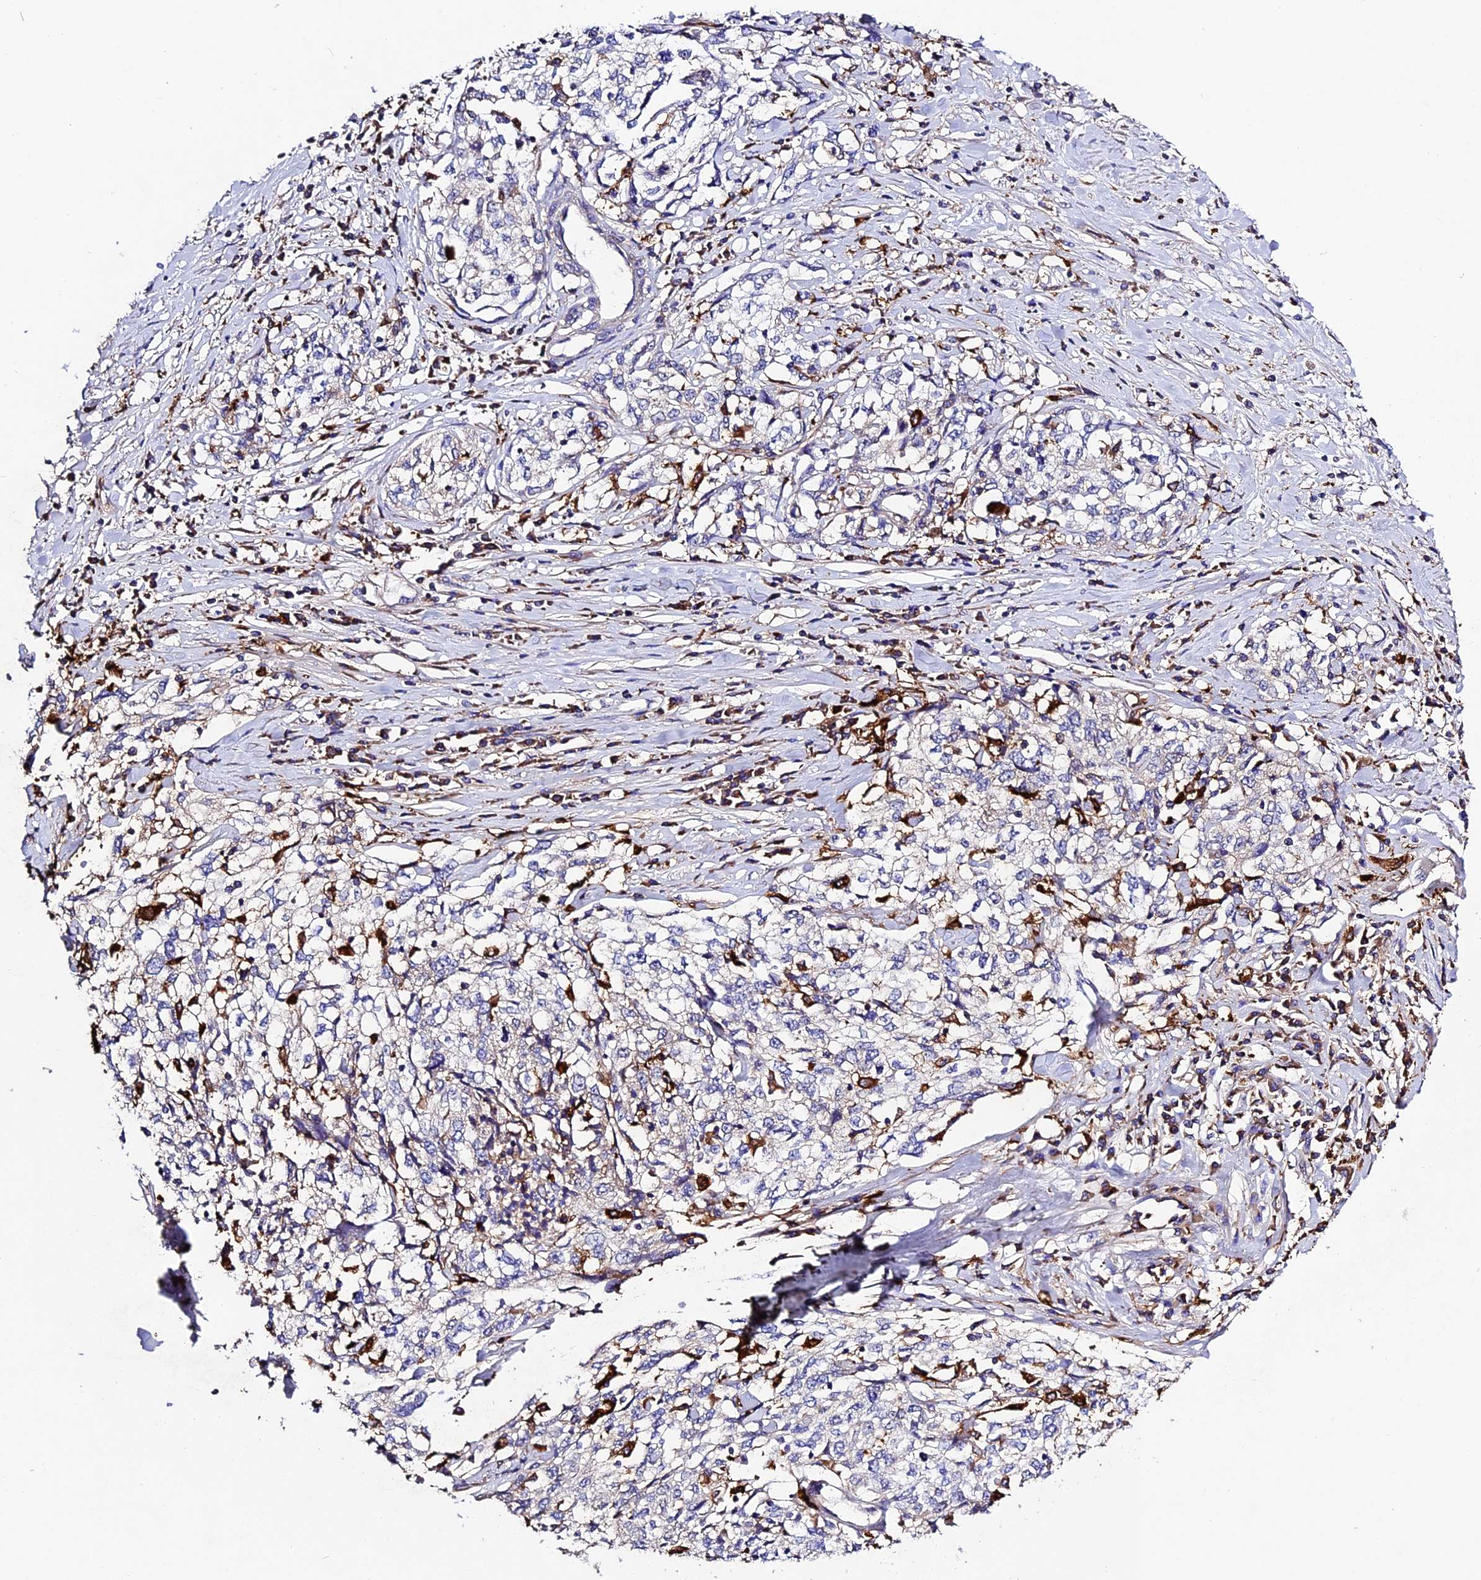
{"staining": {"intensity": "negative", "quantity": "none", "location": "none"}, "tissue": "cervical cancer", "cell_type": "Tumor cells", "image_type": "cancer", "snomed": [{"axis": "morphology", "description": "Squamous cell carcinoma, NOS"}, {"axis": "topography", "description": "Cervix"}], "caption": "High power microscopy photomicrograph of an immunohistochemistry (IHC) photomicrograph of cervical cancer, revealing no significant expression in tumor cells.", "gene": "CILP2", "patient": {"sex": "female", "age": 57}}